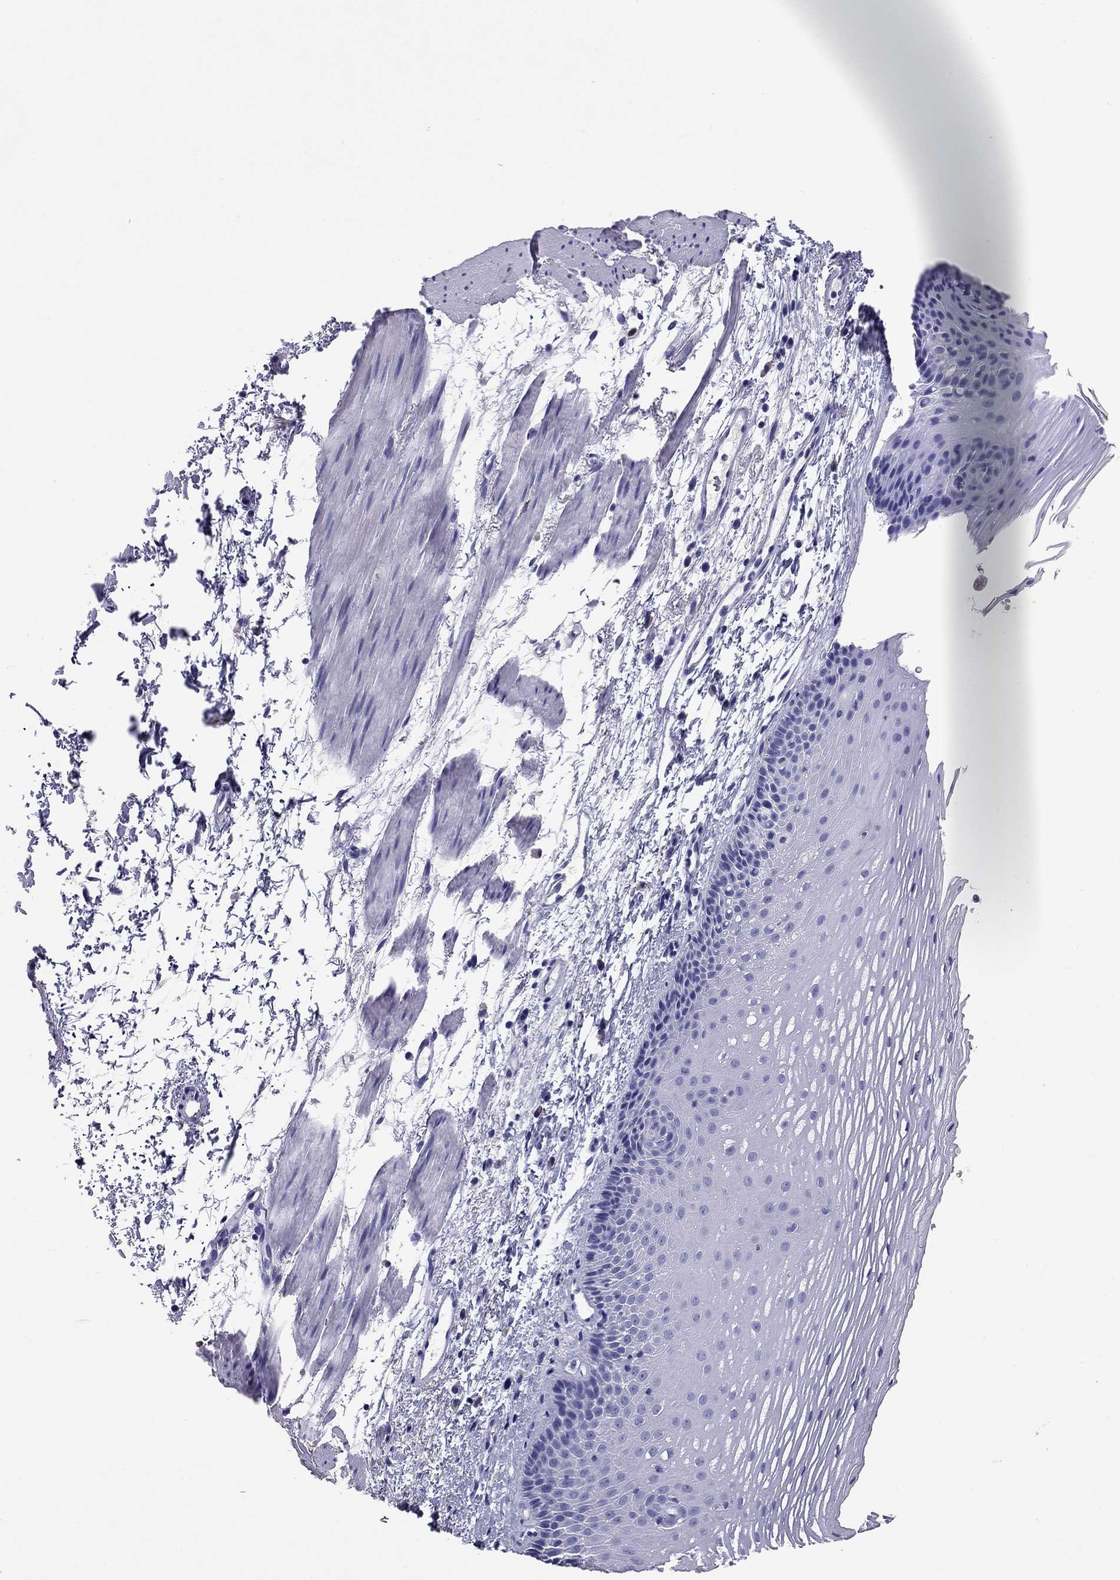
{"staining": {"intensity": "negative", "quantity": "none", "location": "none"}, "tissue": "esophagus", "cell_type": "Squamous epithelial cells", "image_type": "normal", "snomed": [{"axis": "morphology", "description": "Normal tissue, NOS"}, {"axis": "topography", "description": "Esophagus"}], "caption": "Squamous epithelial cells show no significant protein positivity in benign esophagus. (DAB IHC visualized using brightfield microscopy, high magnification).", "gene": "CALHM1", "patient": {"sex": "male", "age": 76}}